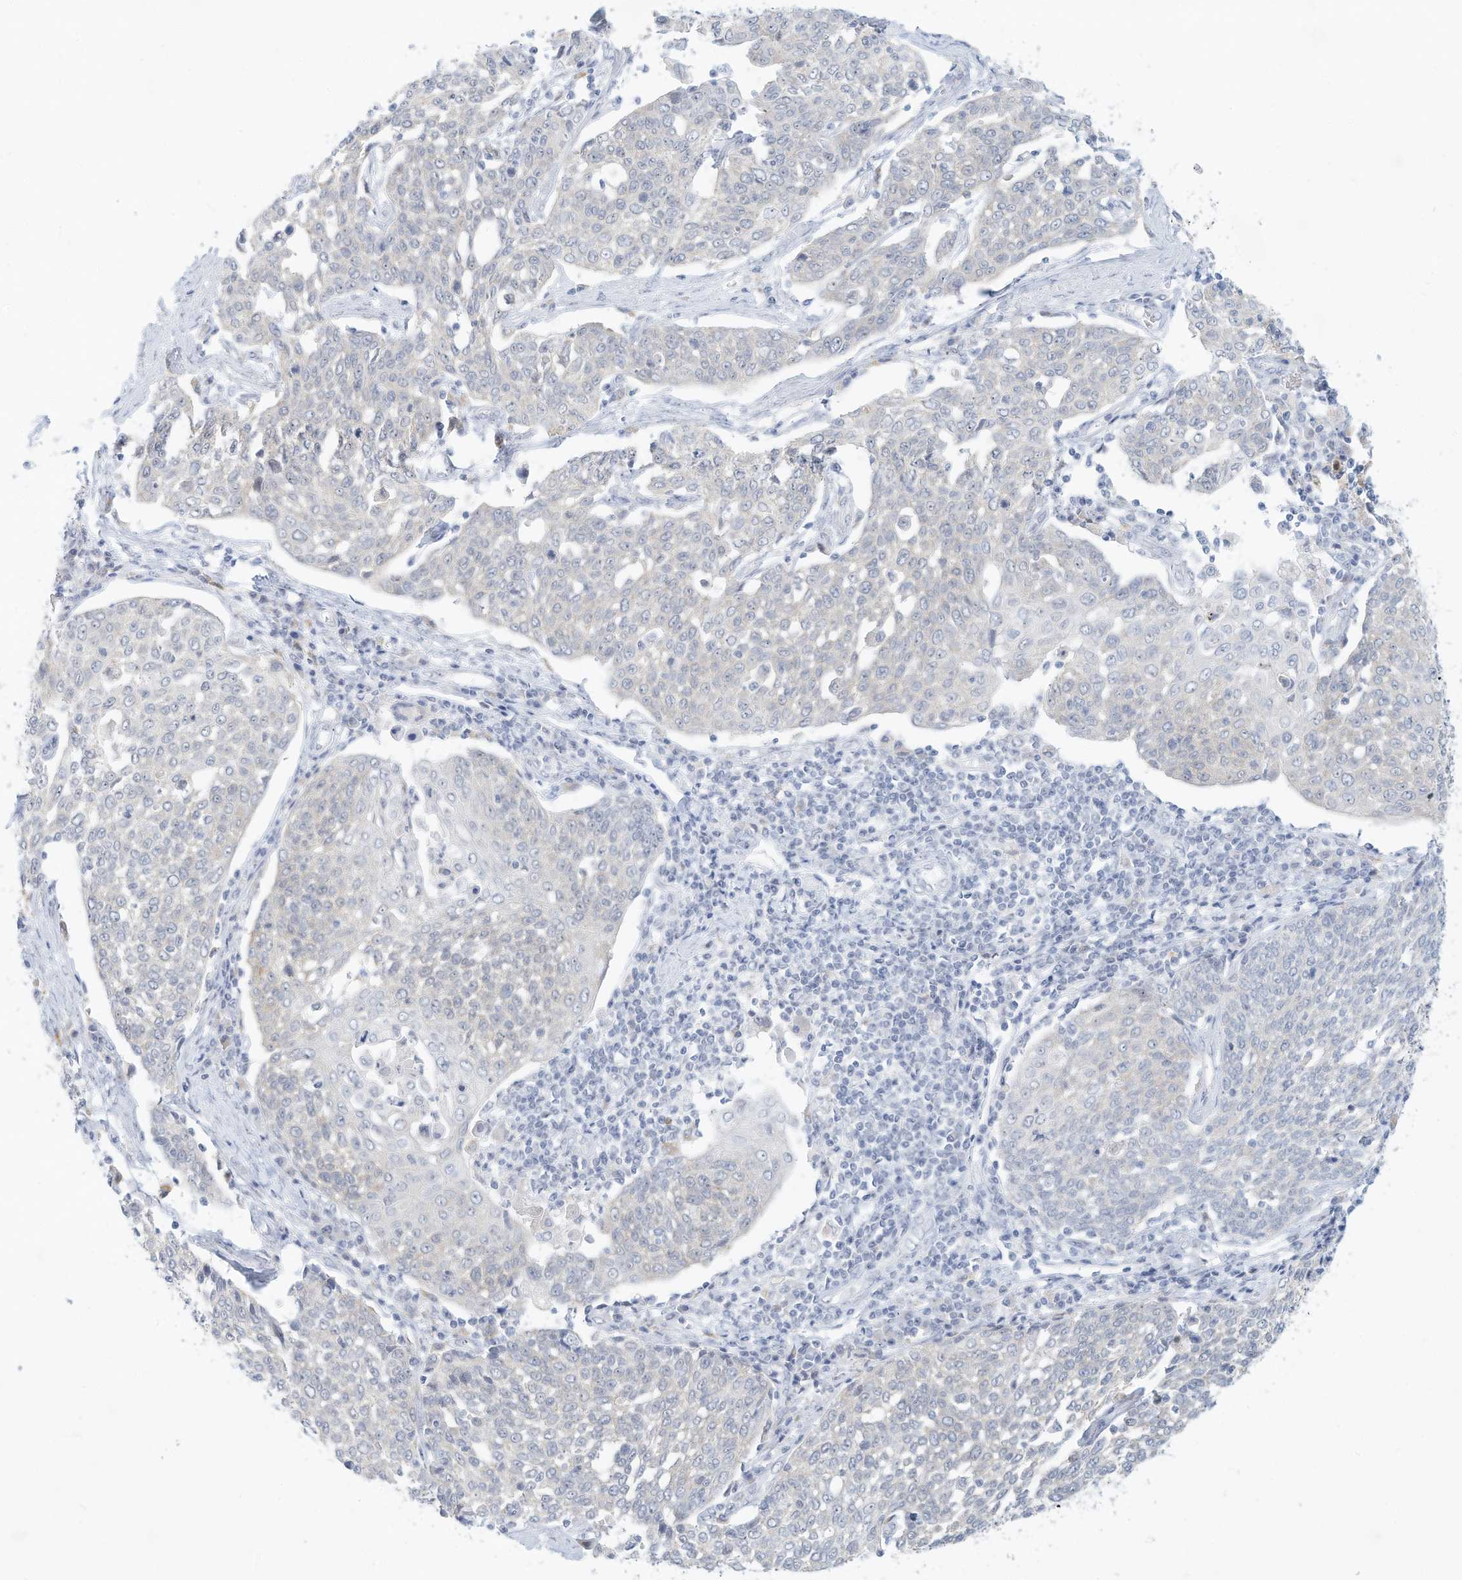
{"staining": {"intensity": "negative", "quantity": "none", "location": "none"}, "tissue": "cervical cancer", "cell_type": "Tumor cells", "image_type": "cancer", "snomed": [{"axis": "morphology", "description": "Squamous cell carcinoma, NOS"}, {"axis": "topography", "description": "Cervix"}], "caption": "IHC image of cervical cancer (squamous cell carcinoma) stained for a protein (brown), which reveals no positivity in tumor cells.", "gene": "PAK6", "patient": {"sex": "female", "age": 34}}